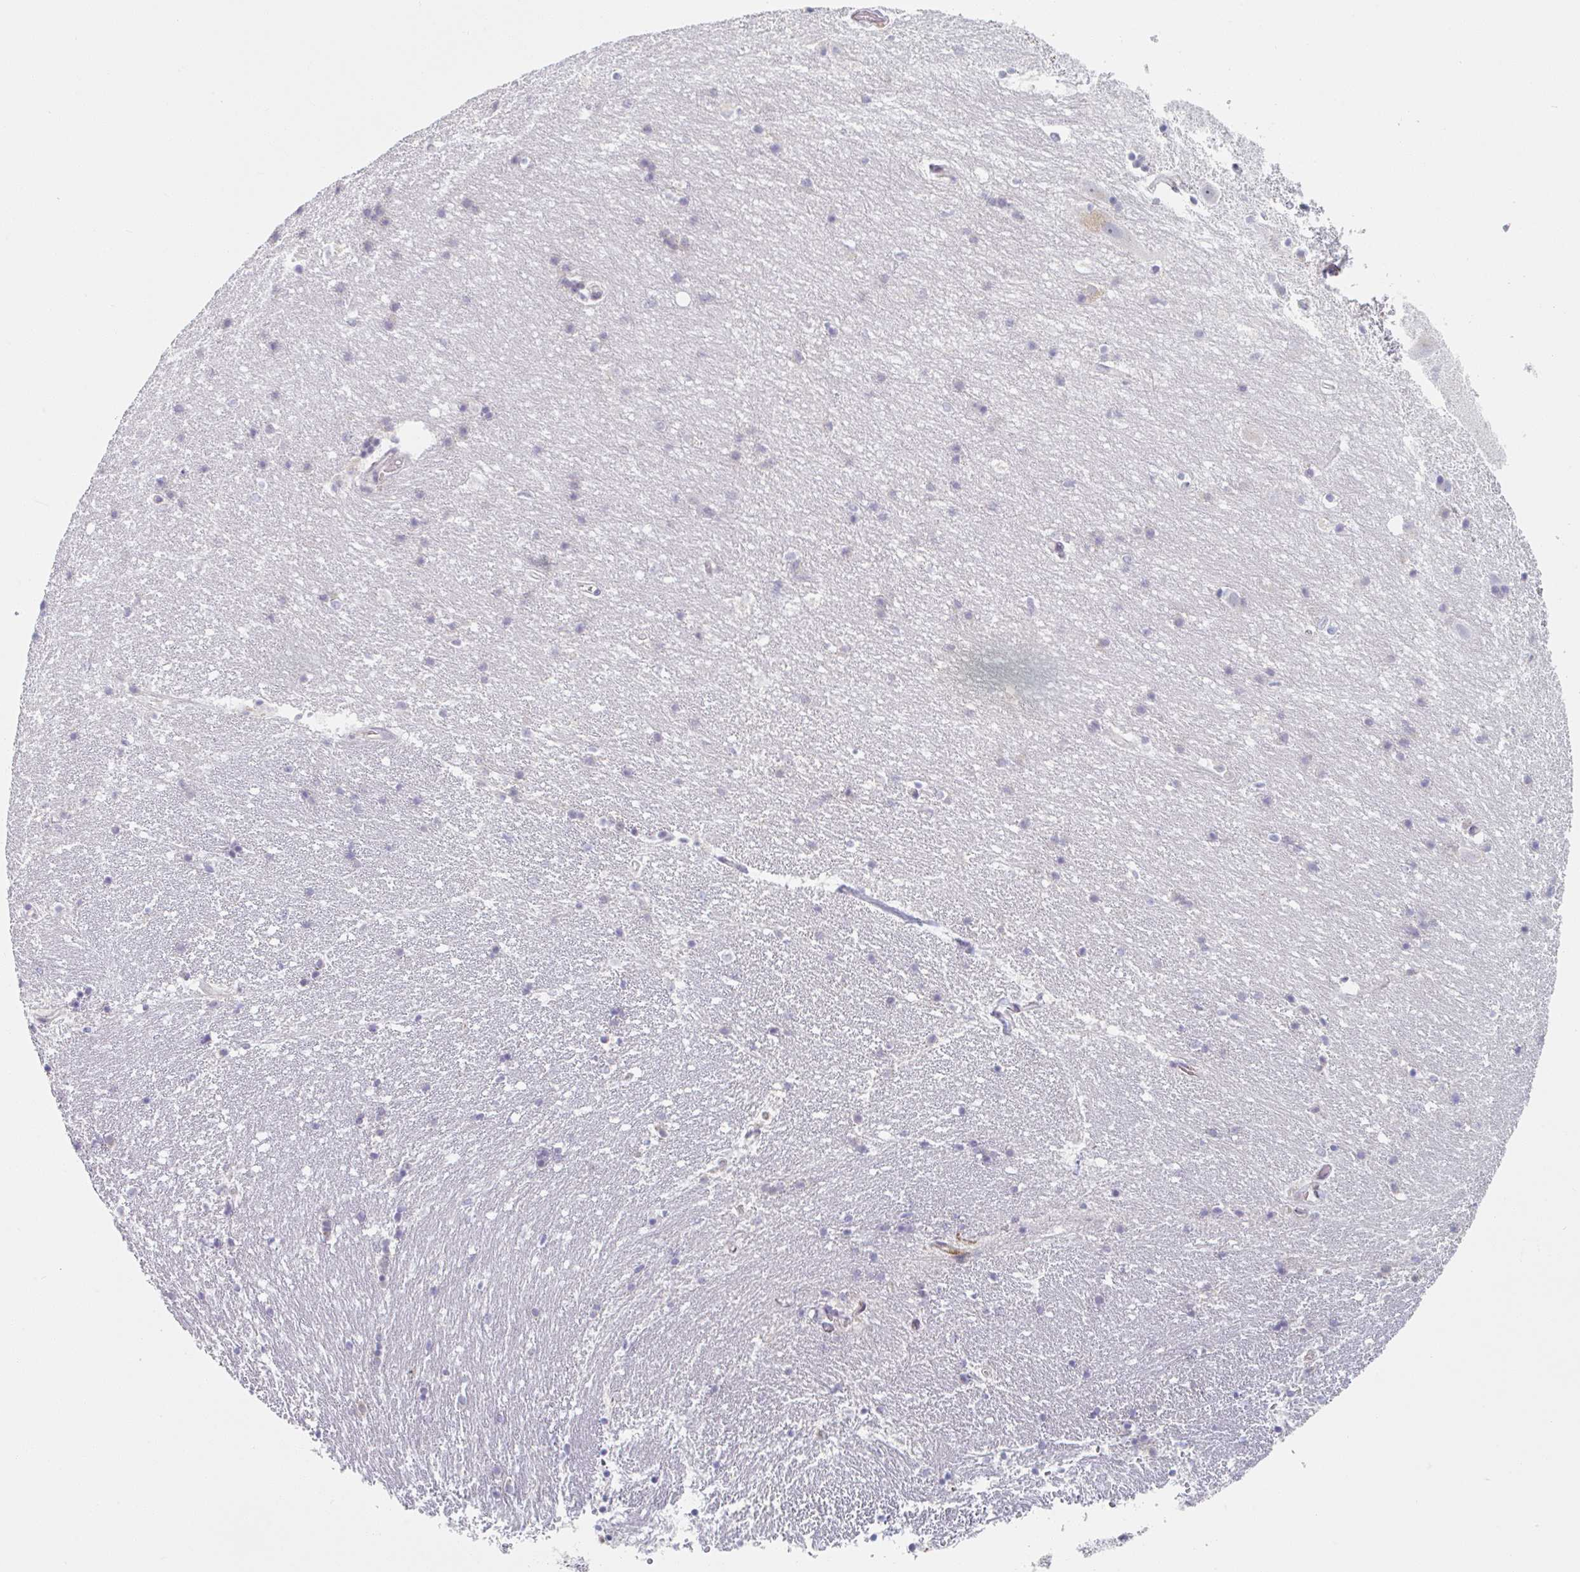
{"staining": {"intensity": "negative", "quantity": "none", "location": "none"}, "tissue": "hippocampus", "cell_type": "Glial cells", "image_type": "normal", "snomed": [{"axis": "morphology", "description": "Normal tissue, NOS"}, {"axis": "topography", "description": "Hippocampus"}], "caption": "Glial cells are negative for protein expression in unremarkable human hippocampus. (Stains: DAB (3,3'-diaminobenzidine) immunohistochemistry with hematoxylin counter stain, Microscopy: brightfield microscopy at high magnification).", "gene": "TRAPPC10", "patient": {"sex": "male", "age": 63}}